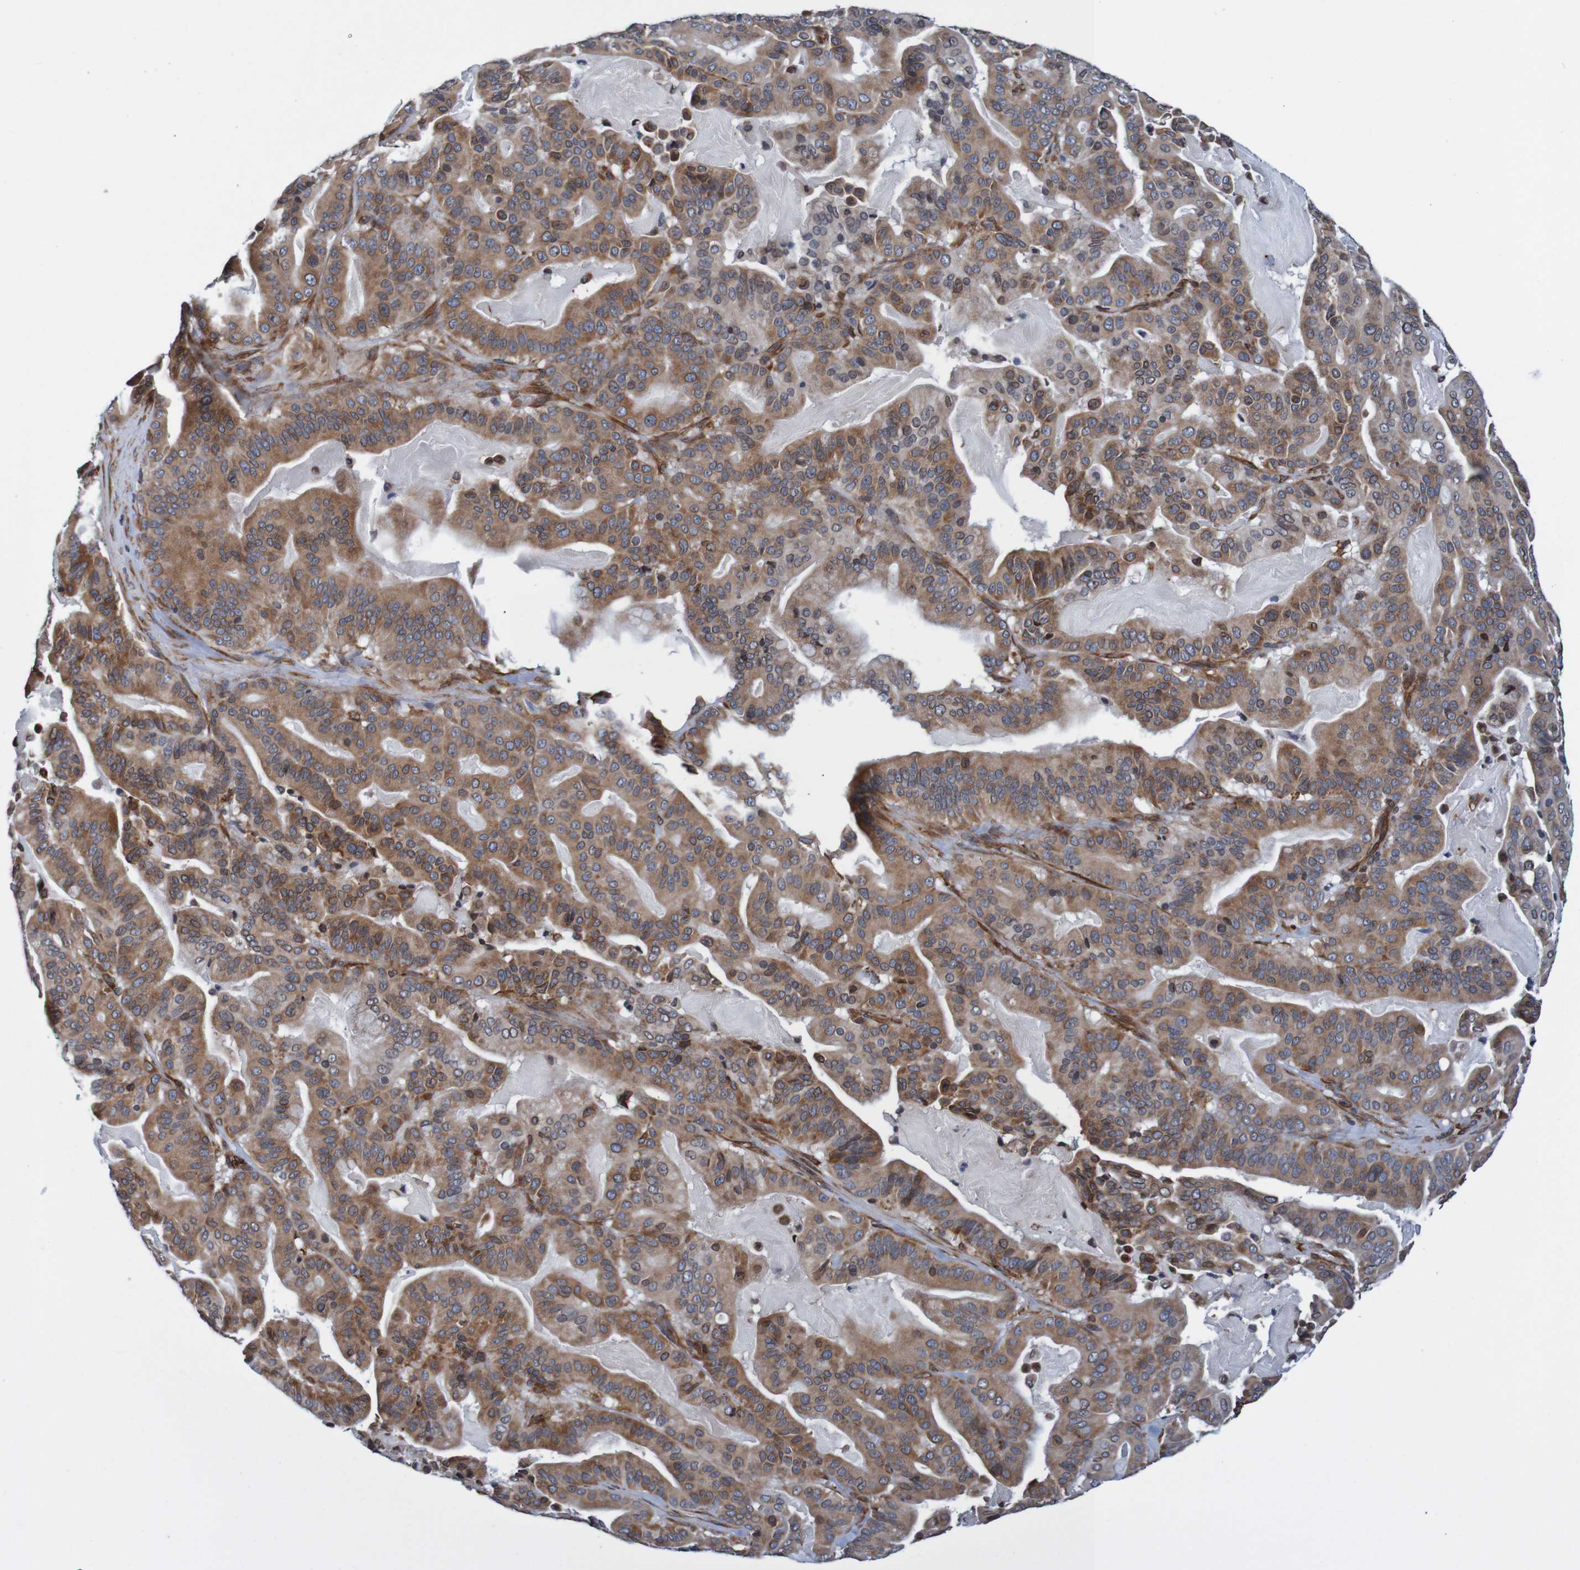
{"staining": {"intensity": "moderate", "quantity": ">75%", "location": "cytoplasmic/membranous,nuclear"}, "tissue": "pancreatic cancer", "cell_type": "Tumor cells", "image_type": "cancer", "snomed": [{"axis": "morphology", "description": "Adenocarcinoma, NOS"}, {"axis": "topography", "description": "Pancreas"}], "caption": "IHC staining of pancreatic cancer (adenocarcinoma), which exhibits medium levels of moderate cytoplasmic/membranous and nuclear positivity in about >75% of tumor cells indicating moderate cytoplasmic/membranous and nuclear protein staining. The staining was performed using DAB (brown) for protein detection and nuclei were counterstained in hematoxylin (blue).", "gene": "TMEM109", "patient": {"sex": "male", "age": 63}}